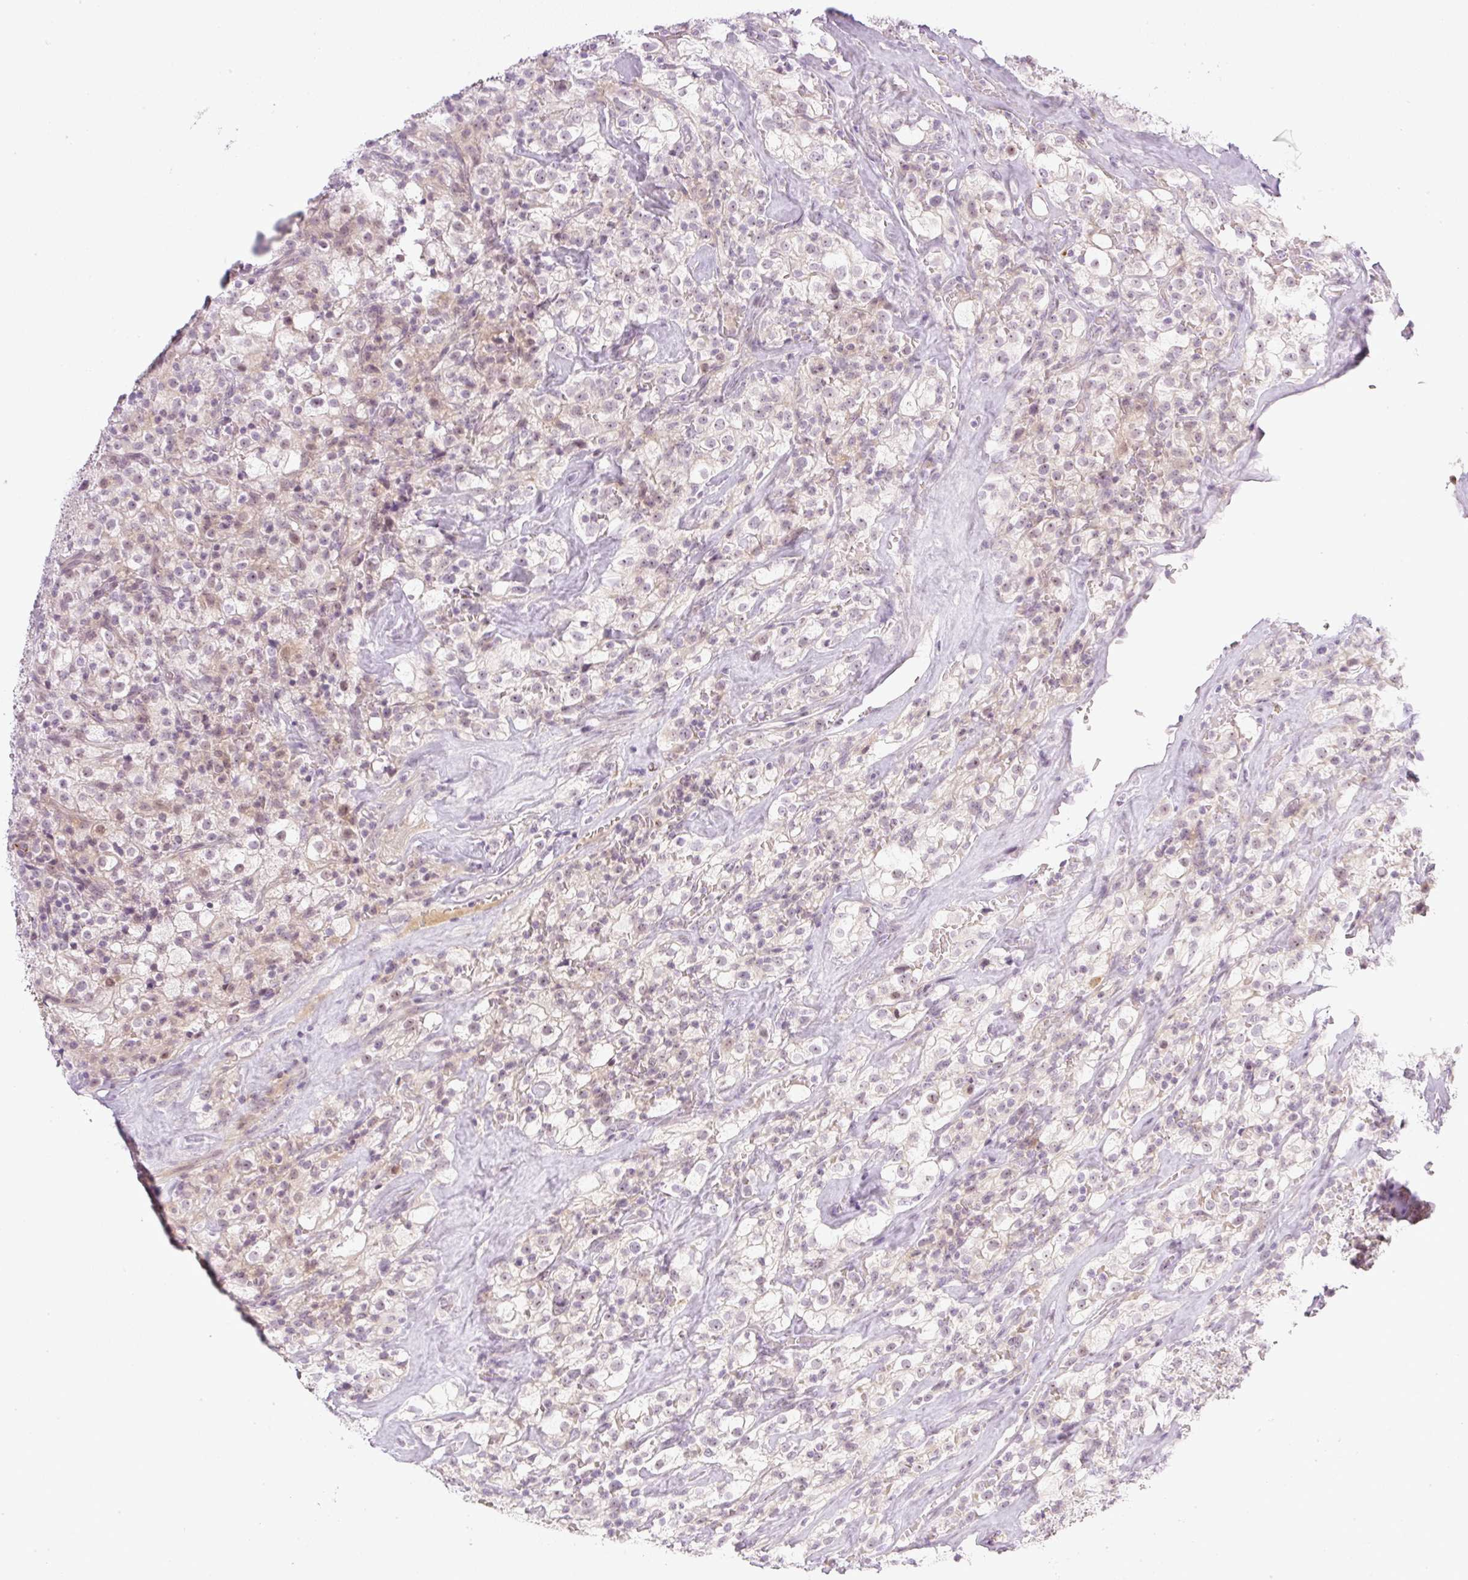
{"staining": {"intensity": "weak", "quantity": "<25%", "location": "cytoplasmic/membranous,nuclear"}, "tissue": "renal cancer", "cell_type": "Tumor cells", "image_type": "cancer", "snomed": [{"axis": "morphology", "description": "Adenocarcinoma, NOS"}, {"axis": "topography", "description": "Kidney"}], "caption": "This is an immunohistochemistry (IHC) micrograph of human renal cancer (adenocarcinoma). There is no positivity in tumor cells.", "gene": "AAR2", "patient": {"sex": "female", "age": 74}}